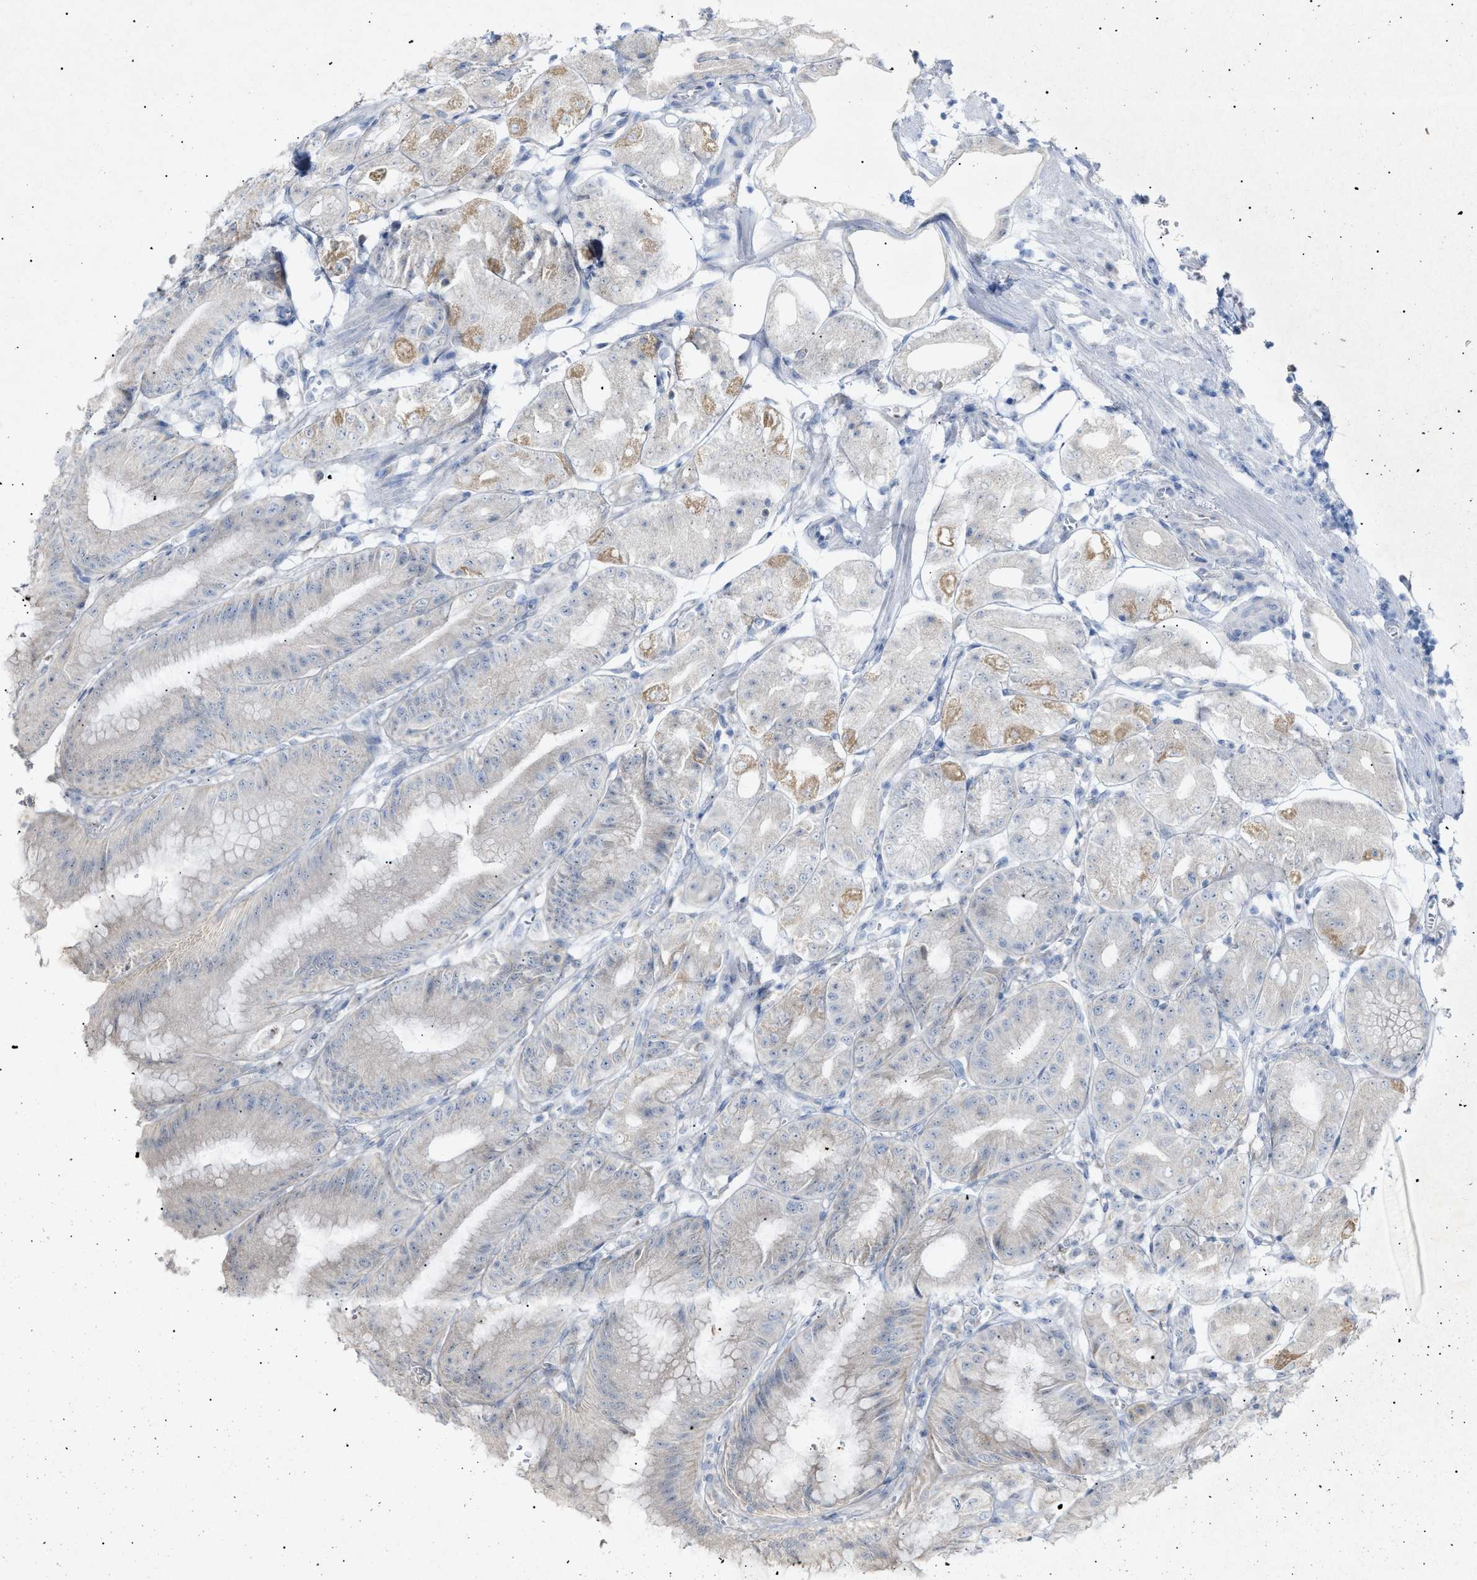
{"staining": {"intensity": "weak", "quantity": "<25%", "location": "cytoplasmic/membranous"}, "tissue": "stomach", "cell_type": "Glandular cells", "image_type": "normal", "snomed": [{"axis": "morphology", "description": "Normal tissue, NOS"}, {"axis": "topography", "description": "Stomach, lower"}], "caption": "The image reveals no significant positivity in glandular cells of stomach.", "gene": "SLC25A31", "patient": {"sex": "male", "age": 71}}